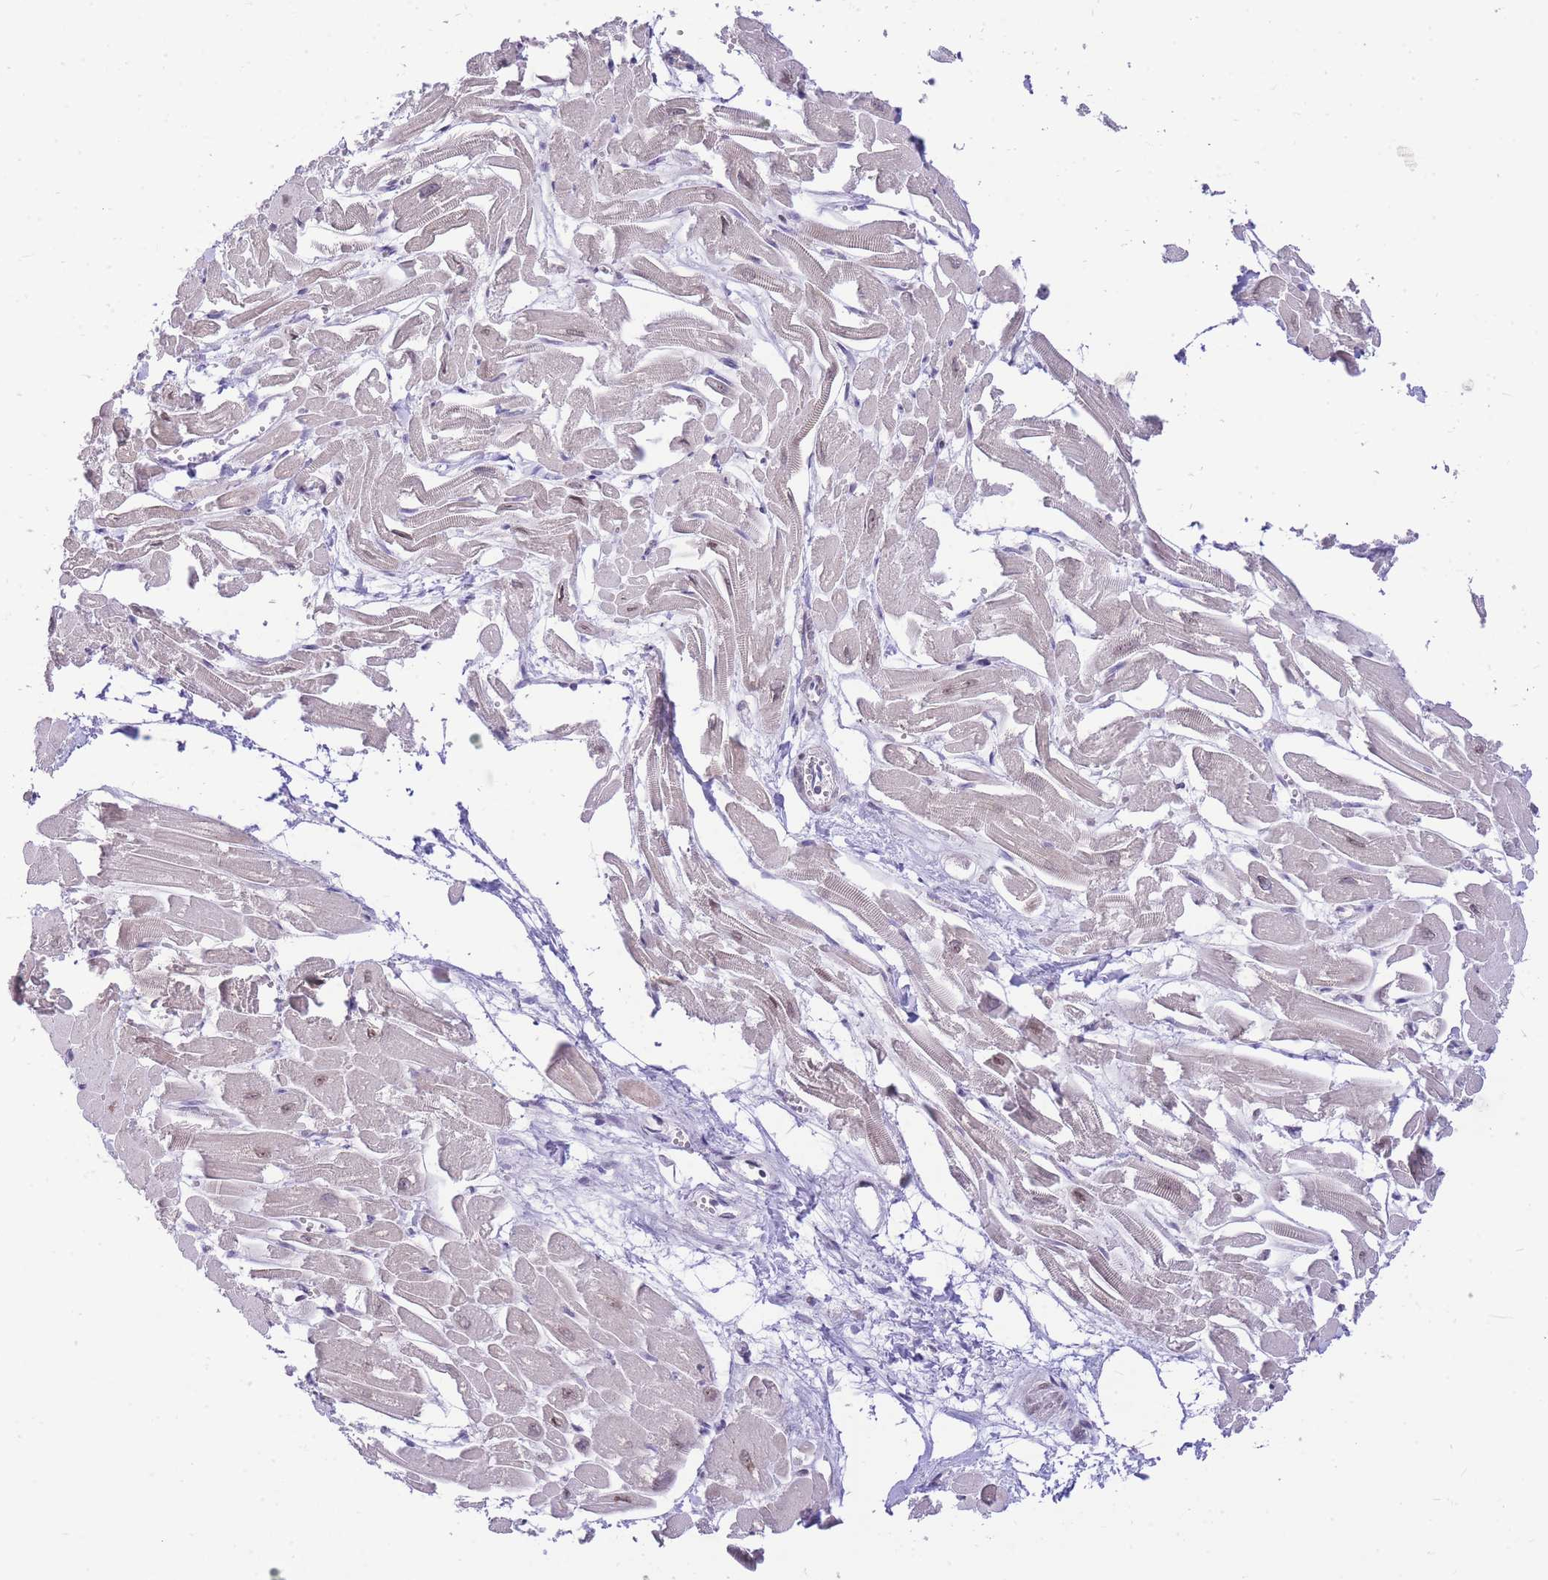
{"staining": {"intensity": "moderate", "quantity": "25%-75%", "location": "cytoplasmic/membranous"}, "tissue": "heart muscle", "cell_type": "Cardiomyocytes", "image_type": "normal", "snomed": [{"axis": "morphology", "description": "Normal tissue, NOS"}, {"axis": "topography", "description": "Heart"}], "caption": "Protein staining reveals moderate cytoplasmic/membranous positivity in approximately 25%-75% of cardiomyocytes in normal heart muscle.", "gene": "STK39", "patient": {"sex": "male", "age": 54}}